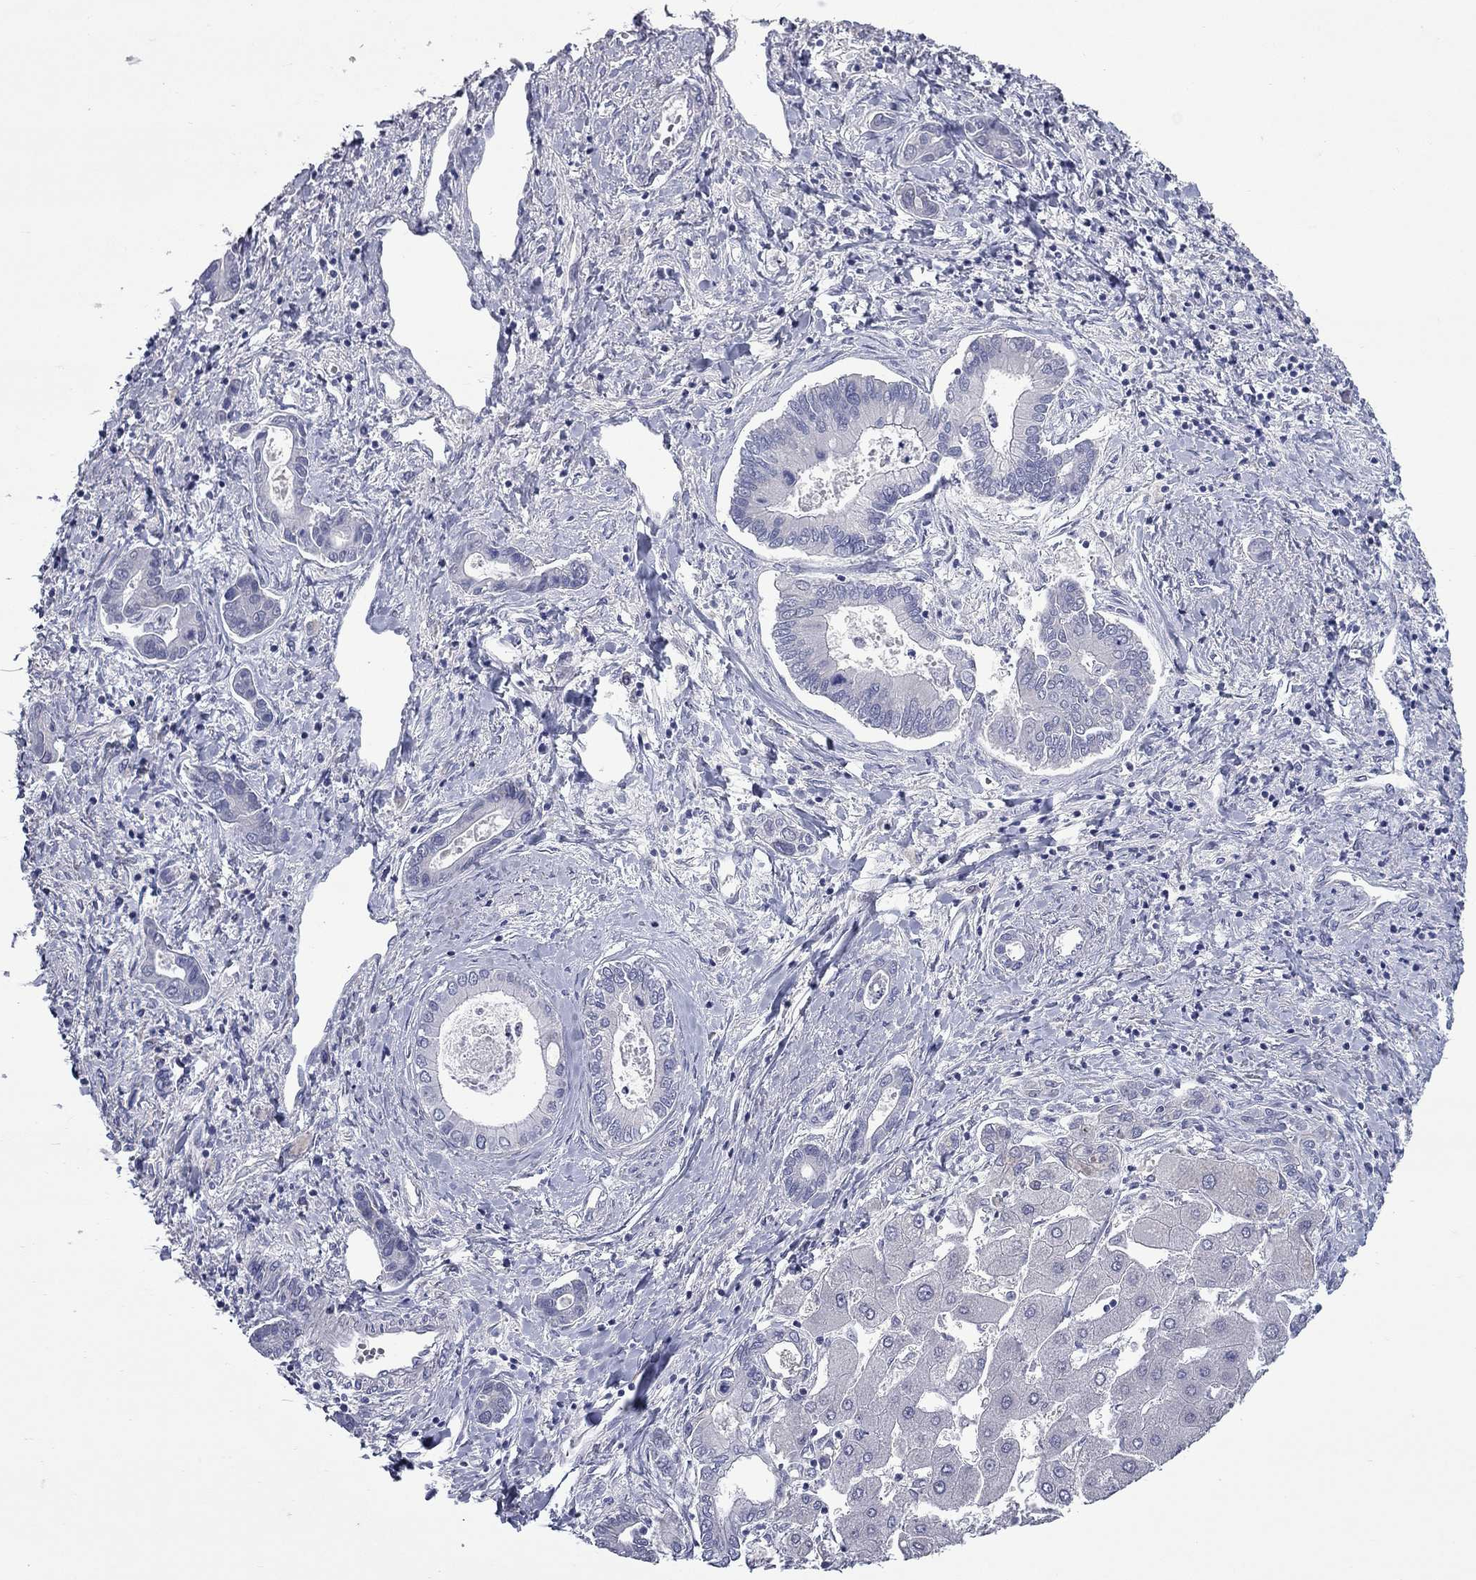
{"staining": {"intensity": "negative", "quantity": "none", "location": "none"}, "tissue": "liver cancer", "cell_type": "Tumor cells", "image_type": "cancer", "snomed": [{"axis": "morphology", "description": "Cholangiocarcinoma"}, {"axis": "topography", "description": "Liver"}], "caption": "IHC micrograph of neoplastic tissue: human cholangiocarcinoma (liver) stained with DAB (3,3'-diaminobenzidine) displays no significant protein staining in tumor cells.", "gene": "UNC119B", "patient": {"sex": "male", "age": 66}}